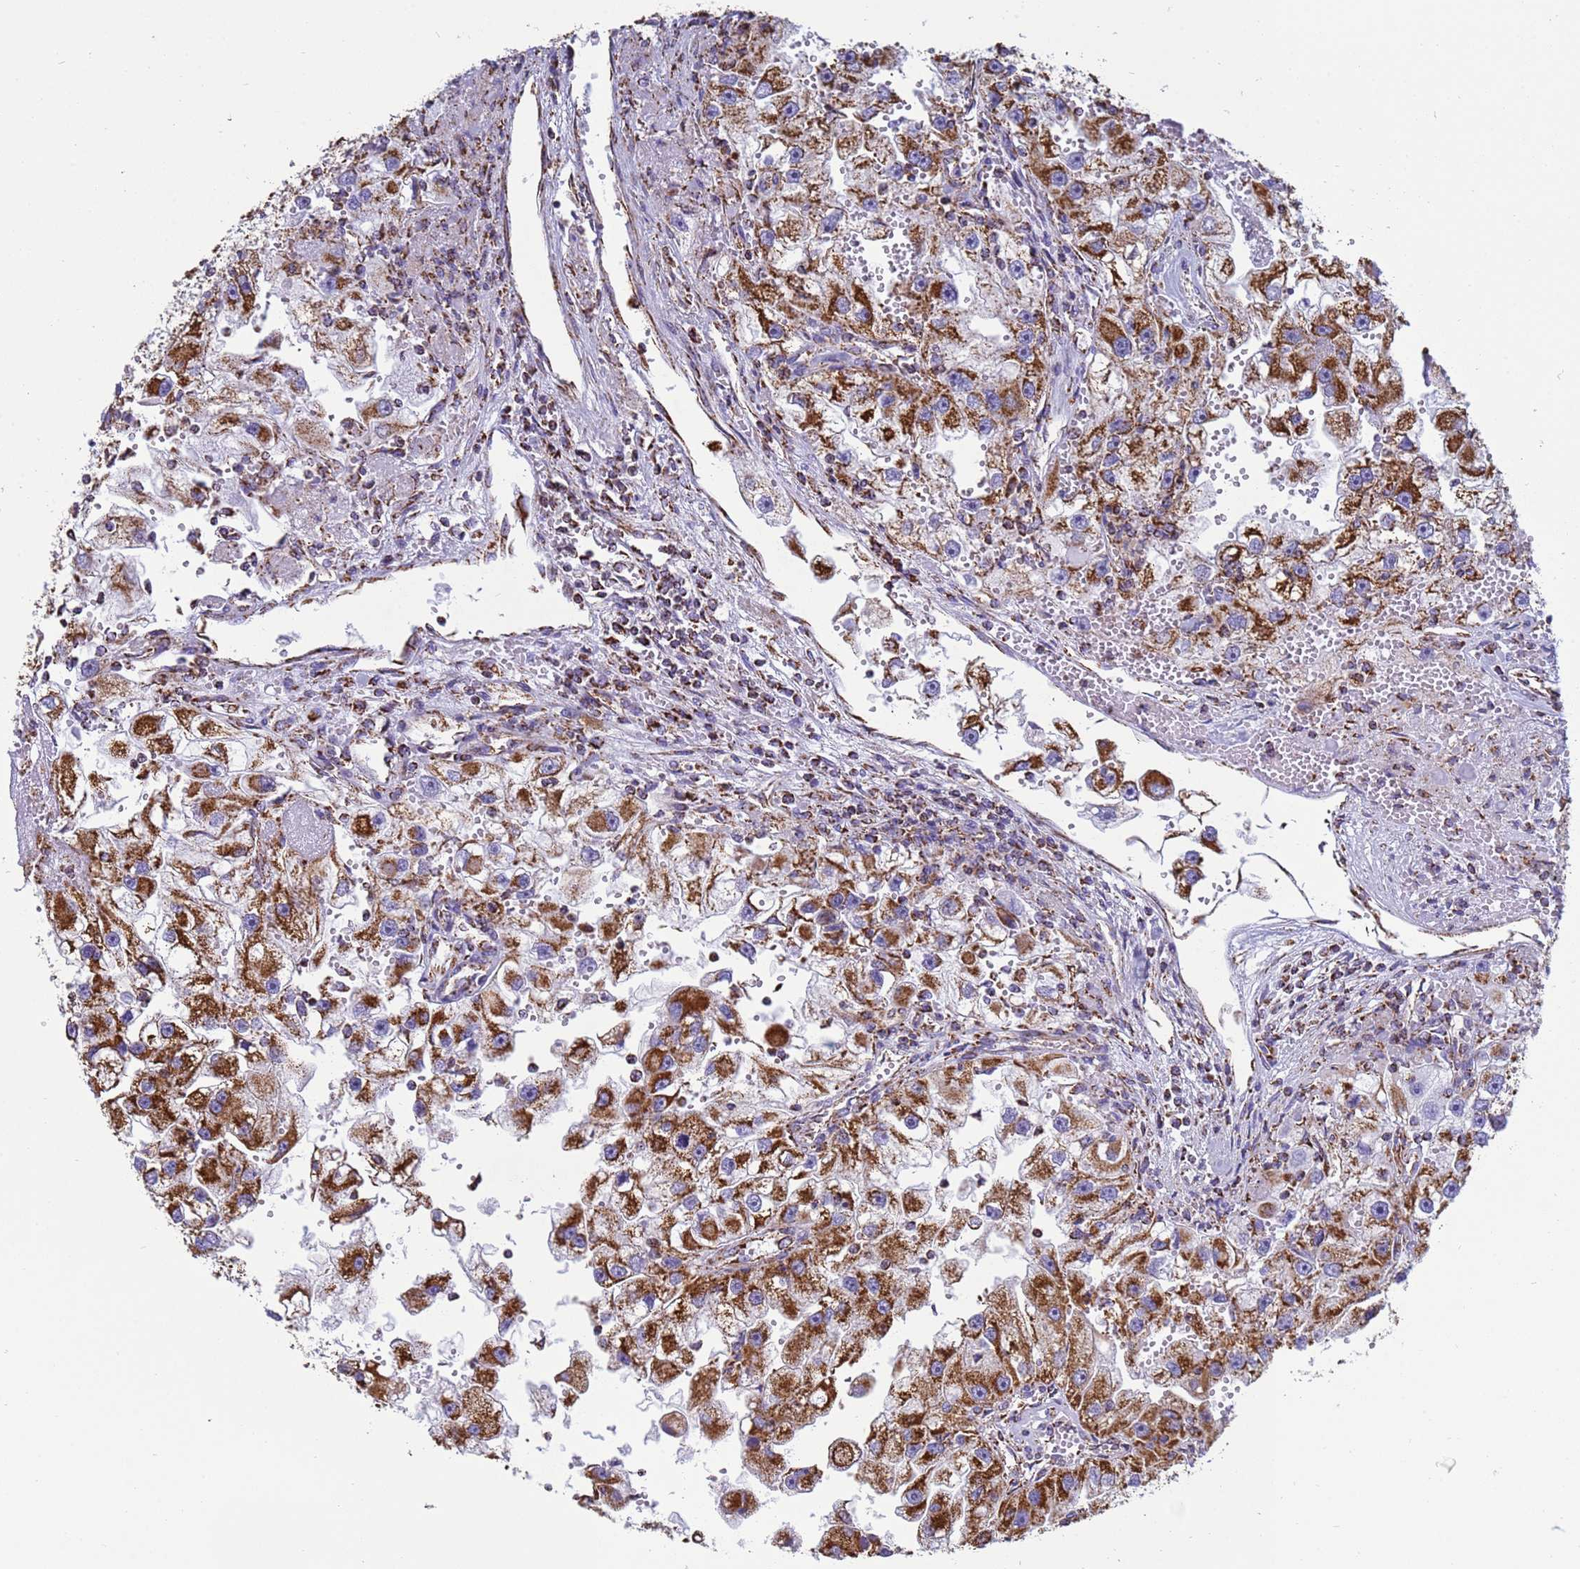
{"staining": {"intensity": "strong", "quantity": ">75%", "location": "cytoplasmic/membranous"}, "tissue": "renal cancer", "cell_type": "Tumor cells", "image_type": "cancer", "snomed": [{"axis": "morphology", "description": "Adenocarcinoma, NOS"}, {"axis": "topography", "description": "Kidney"}], "caption": "Protein staining of renal cancer tissue demonstrates strong cytoplasmic/membranous positivity in approximately >75% of tumor cells.", "gene": "COQ4", "patient": {"sex": "male", "age": 63}}